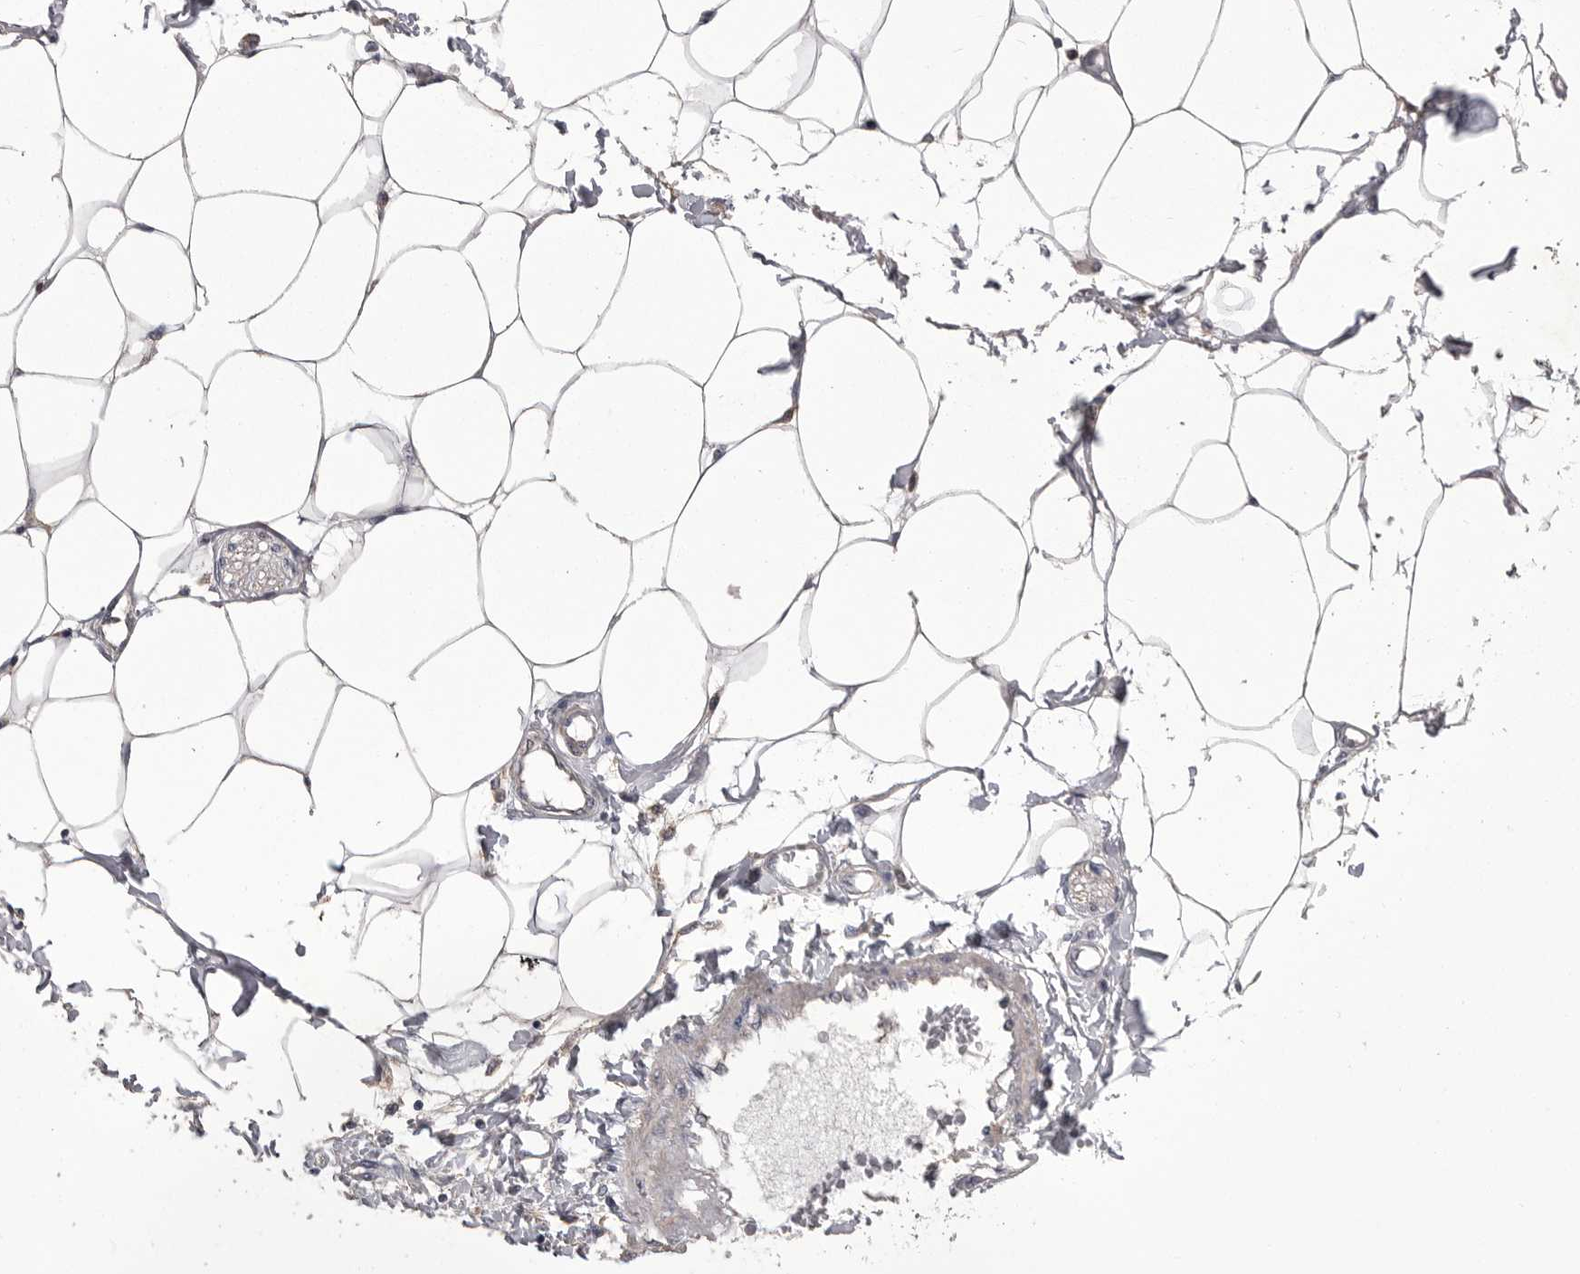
{"staining": {"intensity": "negative", "quantity": "none", "location": "none"}, "tissue": "adipose tissue", "cell_type": "Adipocytes", "image_type": "normal", "snomed": [{"axis": "morphology", "description": "Normal tissue, NOS"}, {"axis": "morphology", "description": "Adenocarcinoma, NOS"}, {"axis": "topography", "description": "Colon"}, {"axis": "topography", "description": "Peripheral nerve tissue"}], "caption": "Immunohistochemistry (IHC) histopathology image of unremarkable human adipose tissue stained for a protein (brown), which displays no staining in adipocytes.", "gene": "MMP7", "patient": {"sex": "male", "age": 14}}